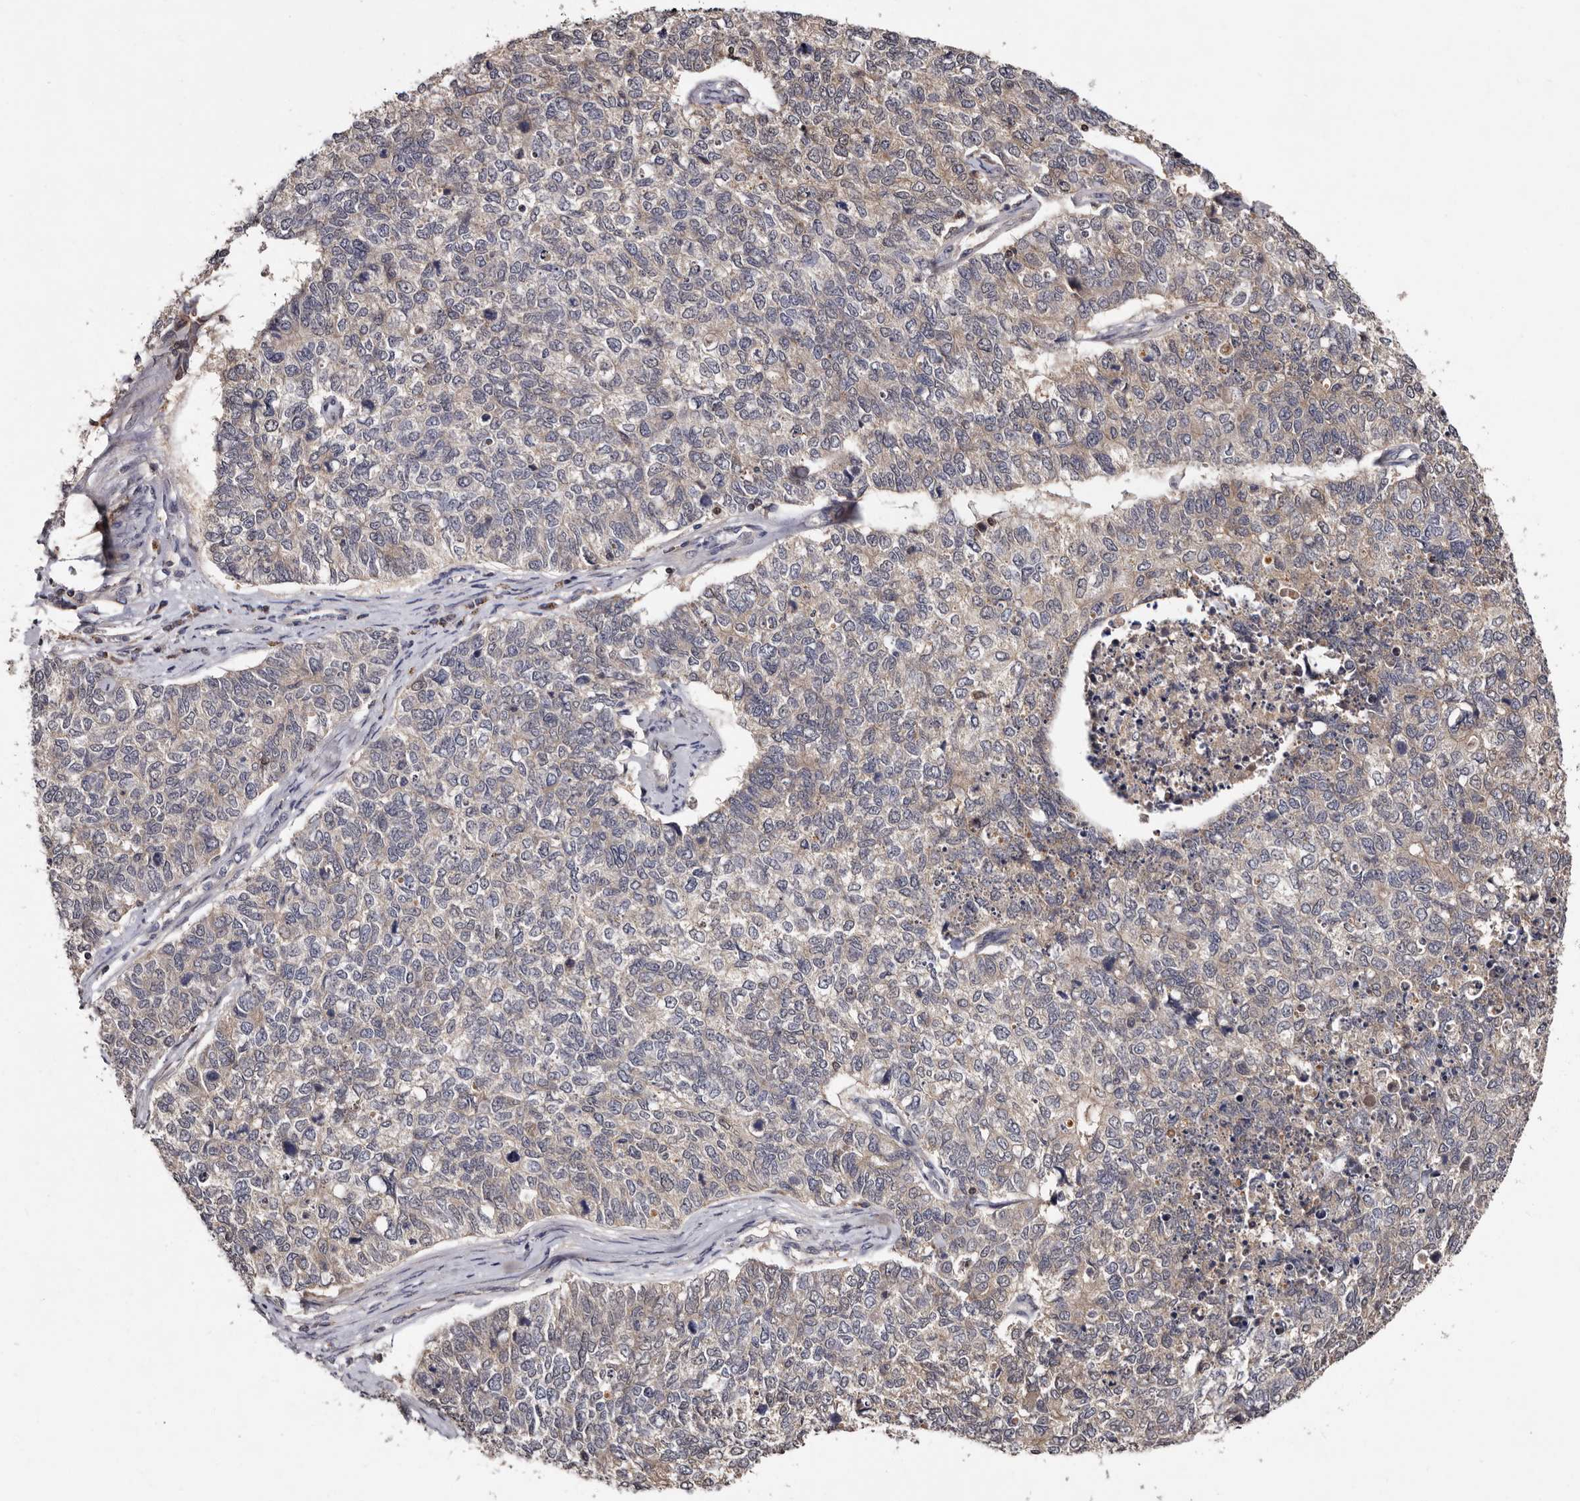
{"staining": {"intensity": "negative", "quantity": "none", "location": "none"}, "tissue": "cervical cancer", "cell_type": "Tumor cells", "image_type": "cancer", "snomed": [{"axis": "morphology", "description": "Squamous cell carcinoma, NOS"}, {"axis": "topography", "description": "Cervix"}], "caption": "This micrograph is of squamous cell carcinoma (cervical) stained with IHC to label a protein in brown with the nuclei are counter-stained blue. There is no expression in tumor cells.", "gene": "DNPH1", "patient": {"sex": "female", "age": 63}}